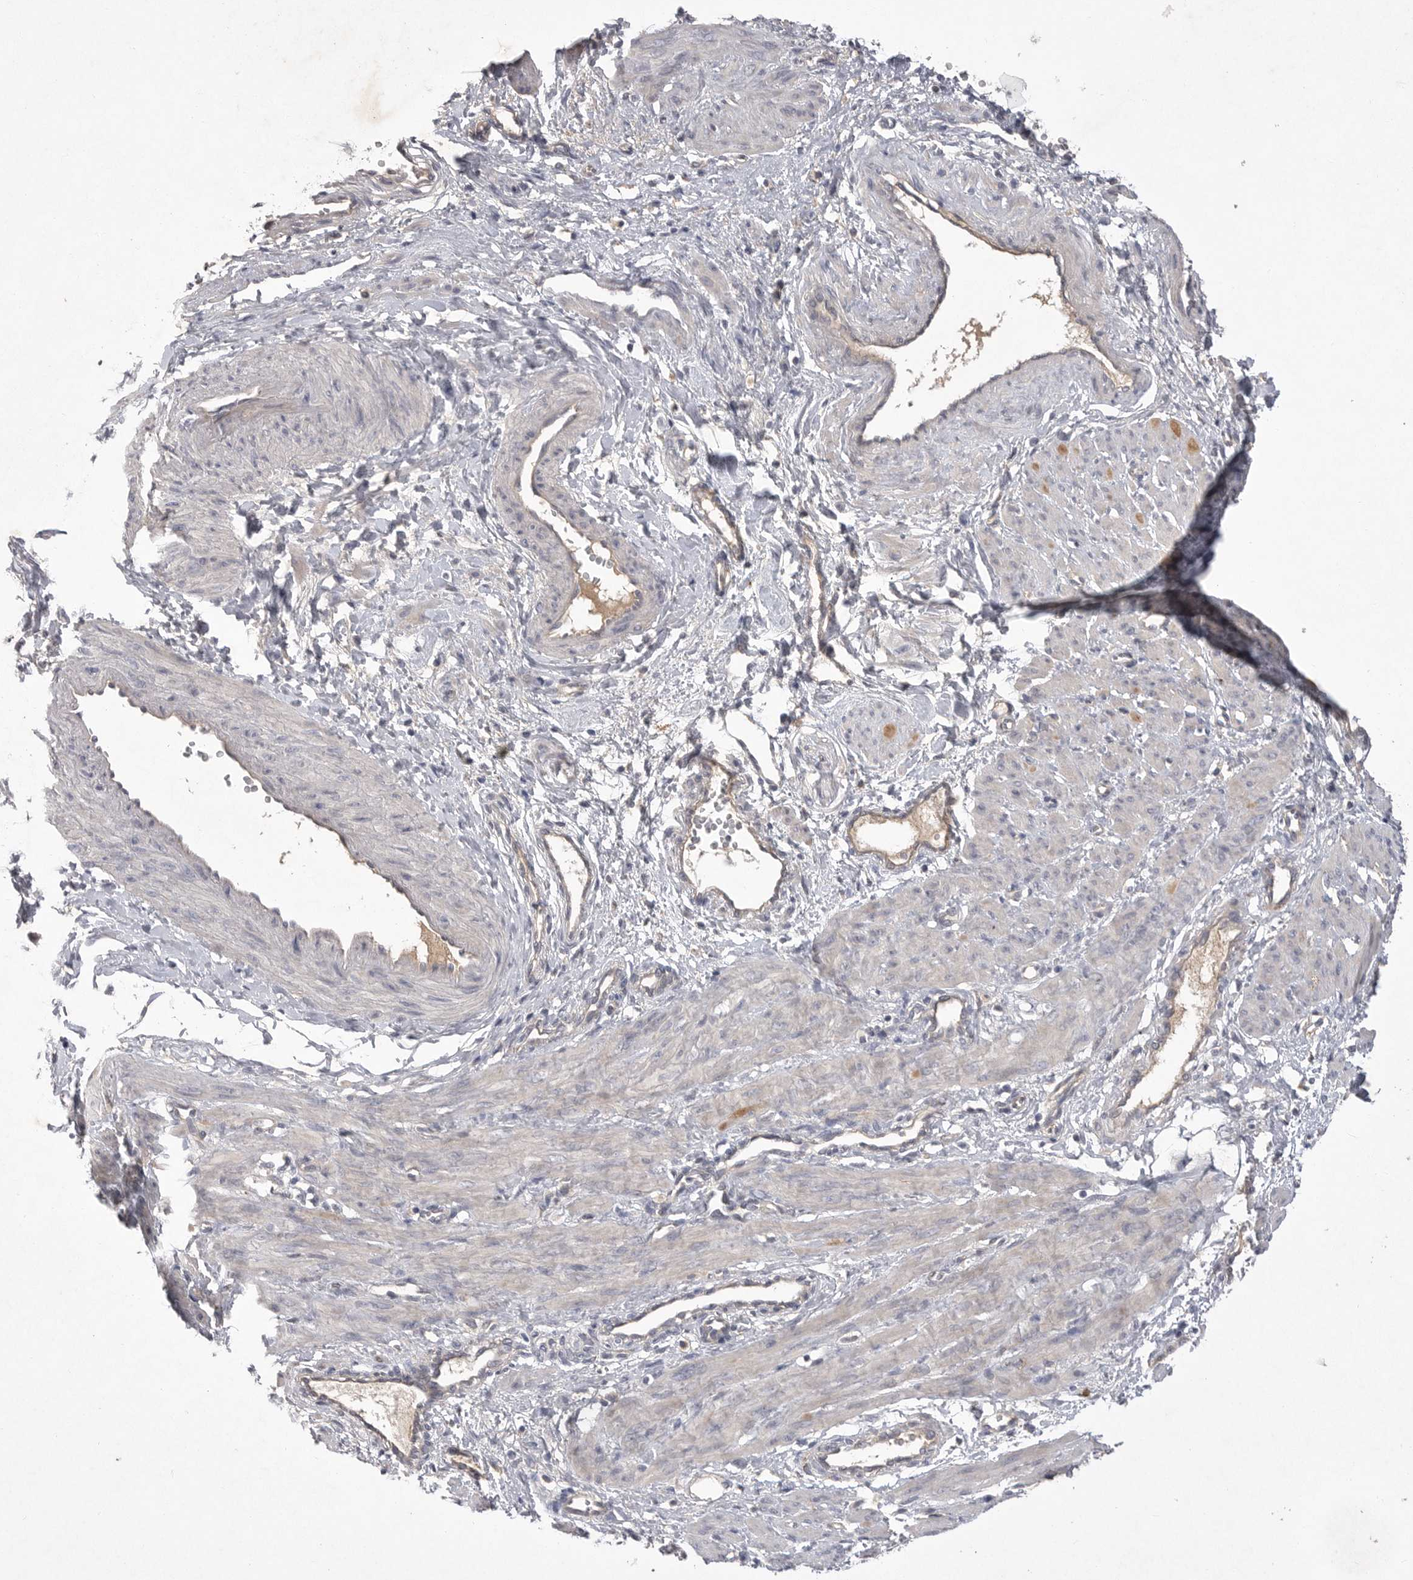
{"staining": {"intensity": "weak", "quantity": "25%-75%", "location": "cytoplasmic/membranous"}, "tissue": "smooth muscle", "cell_type": "Smooth muscle cells", "image_type": "normal", "snomed": [{"axis": "morphology", "description": "Normal tissue, NOS"}, {"axis": "topography", "description": "Endometrium"}], "caption": "High-power microscopy captured an immunohistochemistry (IHC) histopathology image of benign smooth muscle, revealing weak cytoplasmic/membranous staining in about 25%-75% of smooth muscle cells.", "gene": "DHDDS", "patient": {"sex": "female", "age": 33}}